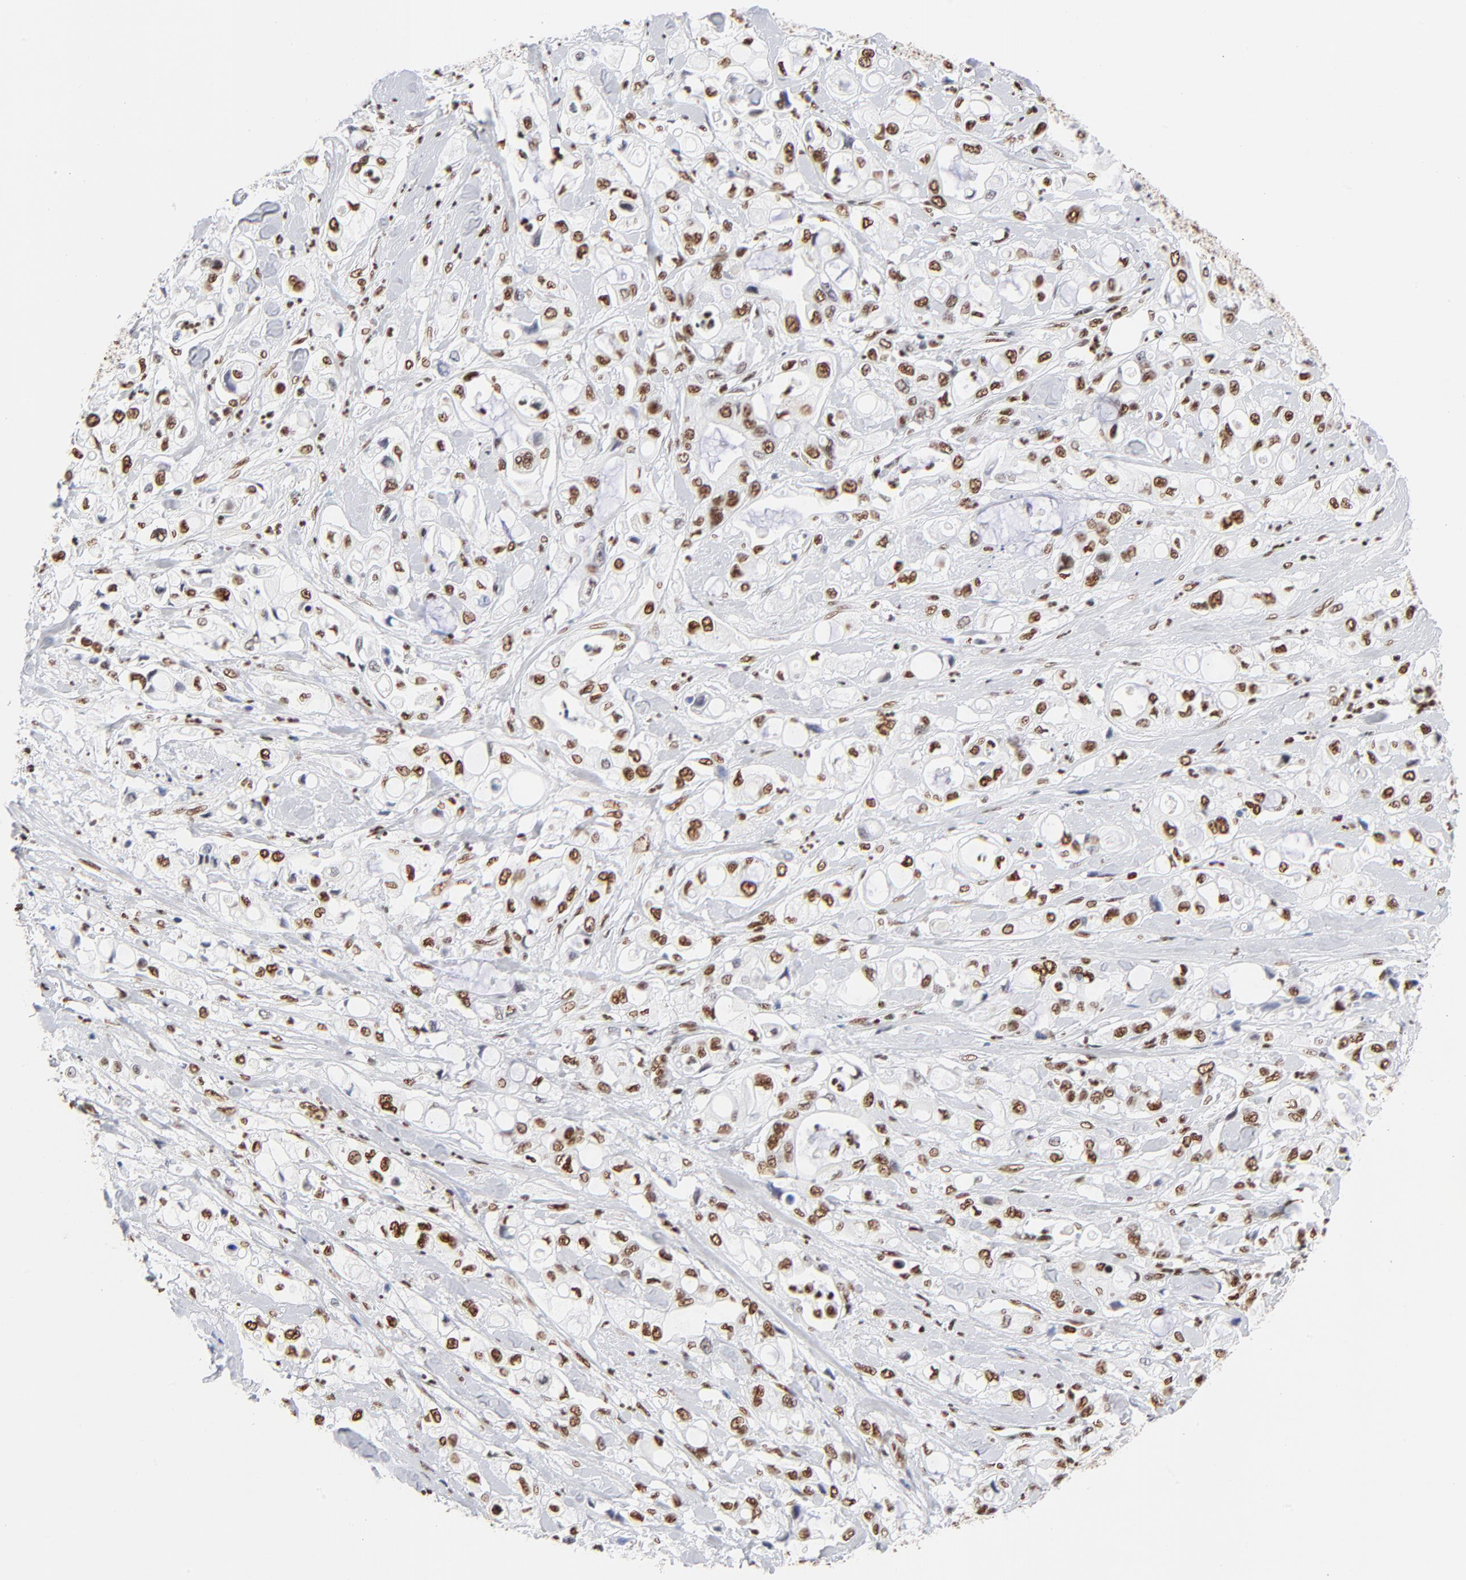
{"staining": {"intensity": "strong", "quantity": ">75%", "location": "nuclear"}, "tissue": "pancreatic cancer", "cell_type": "Tumor cells", "image_type": "cancer", "snomed": [{"axis": "morphology", "description": "Adenocarcinoma, NOS"}, {"axis": "topography", "description": "Pancreas"}], "caption": "Immunohistochemical staining of human pancreatic cancer demonstrates high levels of strong nuclear positivity in about >75% of tumor cells.", "gene": "CREB1", "patient": {"sex": "male", "age": 70}}